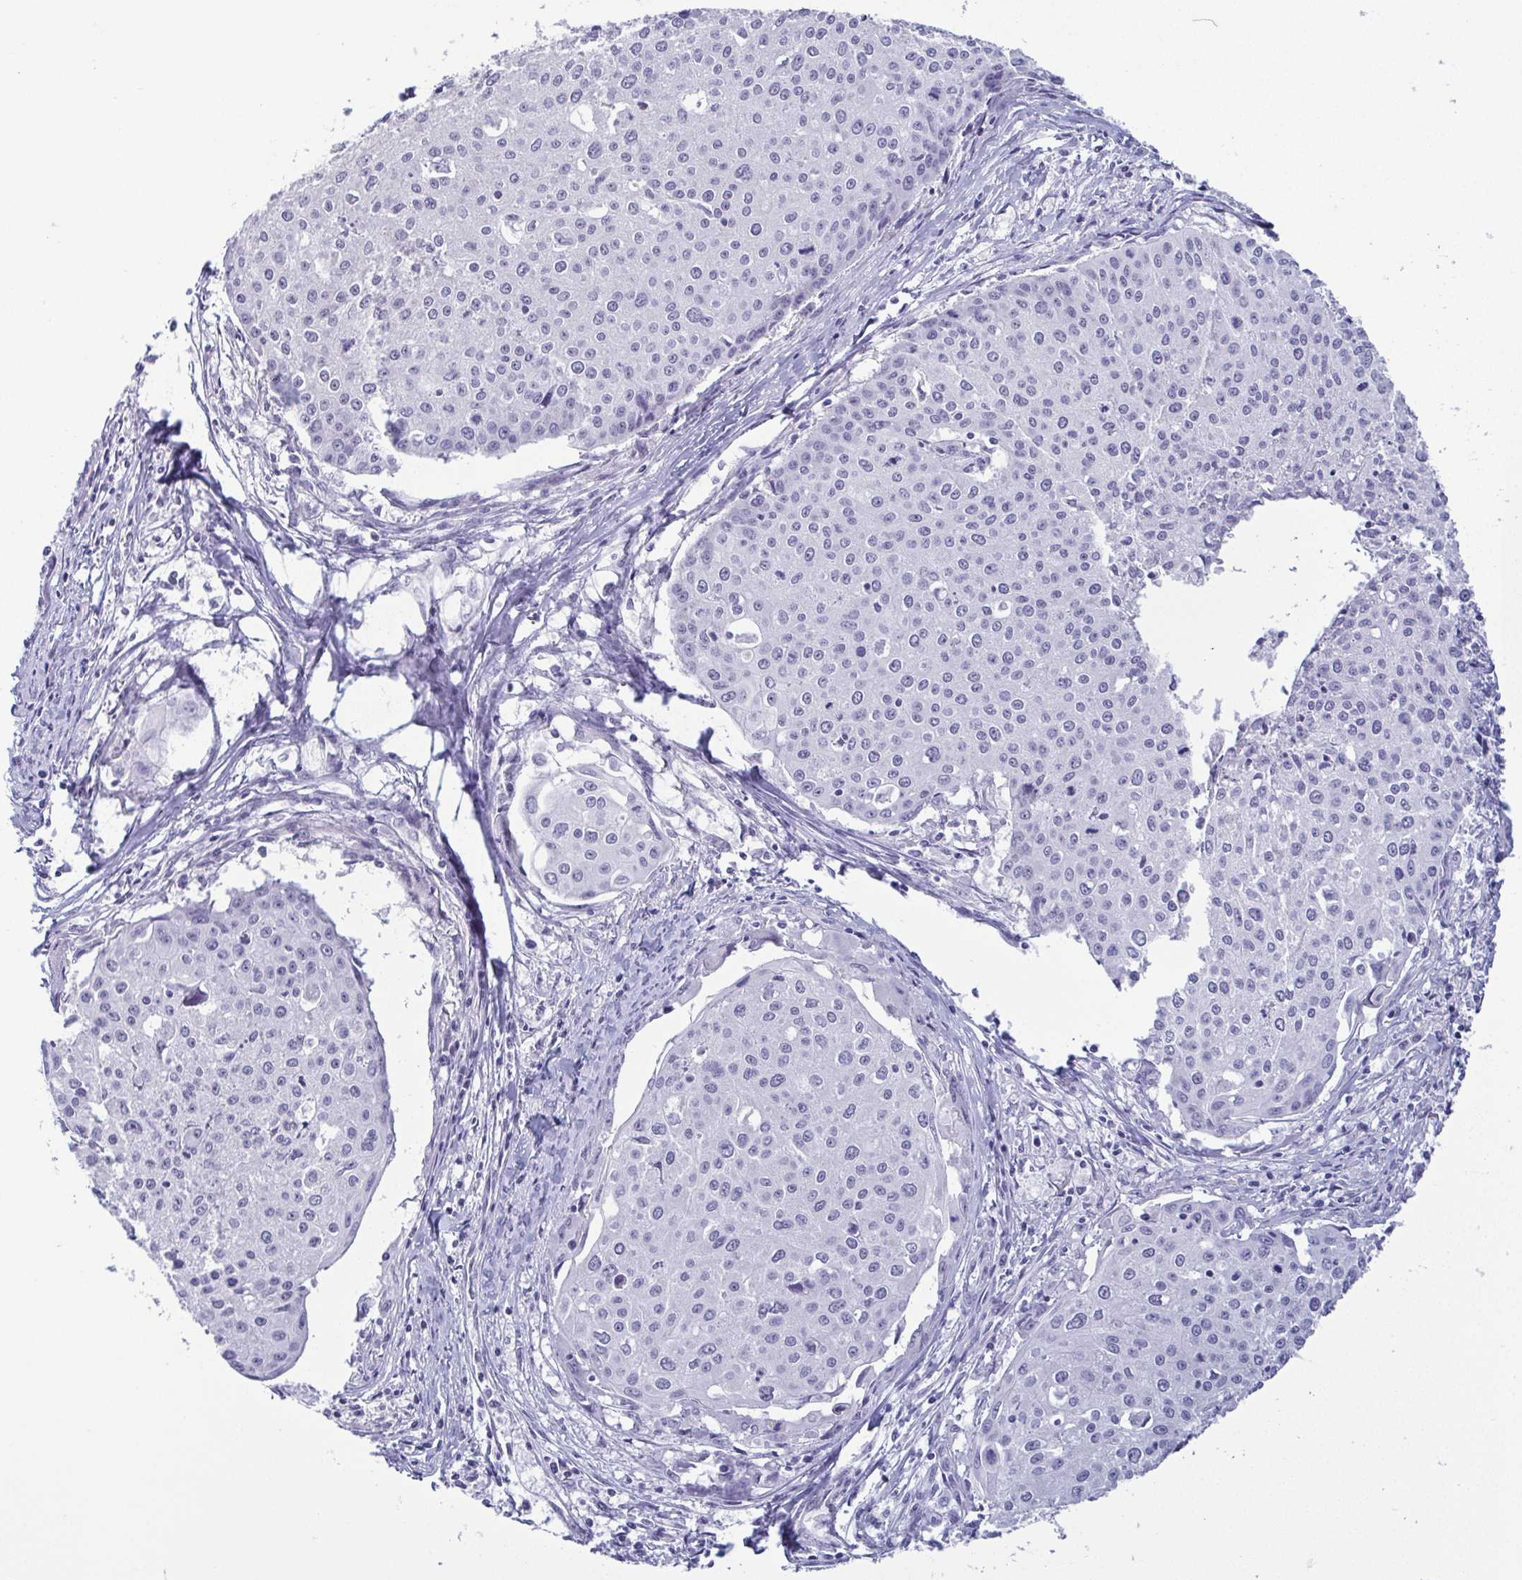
{"staining": {"intensity": "negative", "quantity": "none", "location": "none"}, "tissue": "cervical cancer", "cell_type": "Tumor cells", "image_type": "cancer", "snomed": [{"axis": "morphology", "description": "Squamous cell carcinoma, NOS"}, {"axis": "topography", "description": "Cervix"}], "caption": "Tumor cells show no significant staining in cervical squamous cell carcinoma. (DAB immunohistochemistry (IHC) visualized using brightfield microscopy, high magnification).", "gene": "BZW1", "patient": {"sex": "female", "age": 38}}